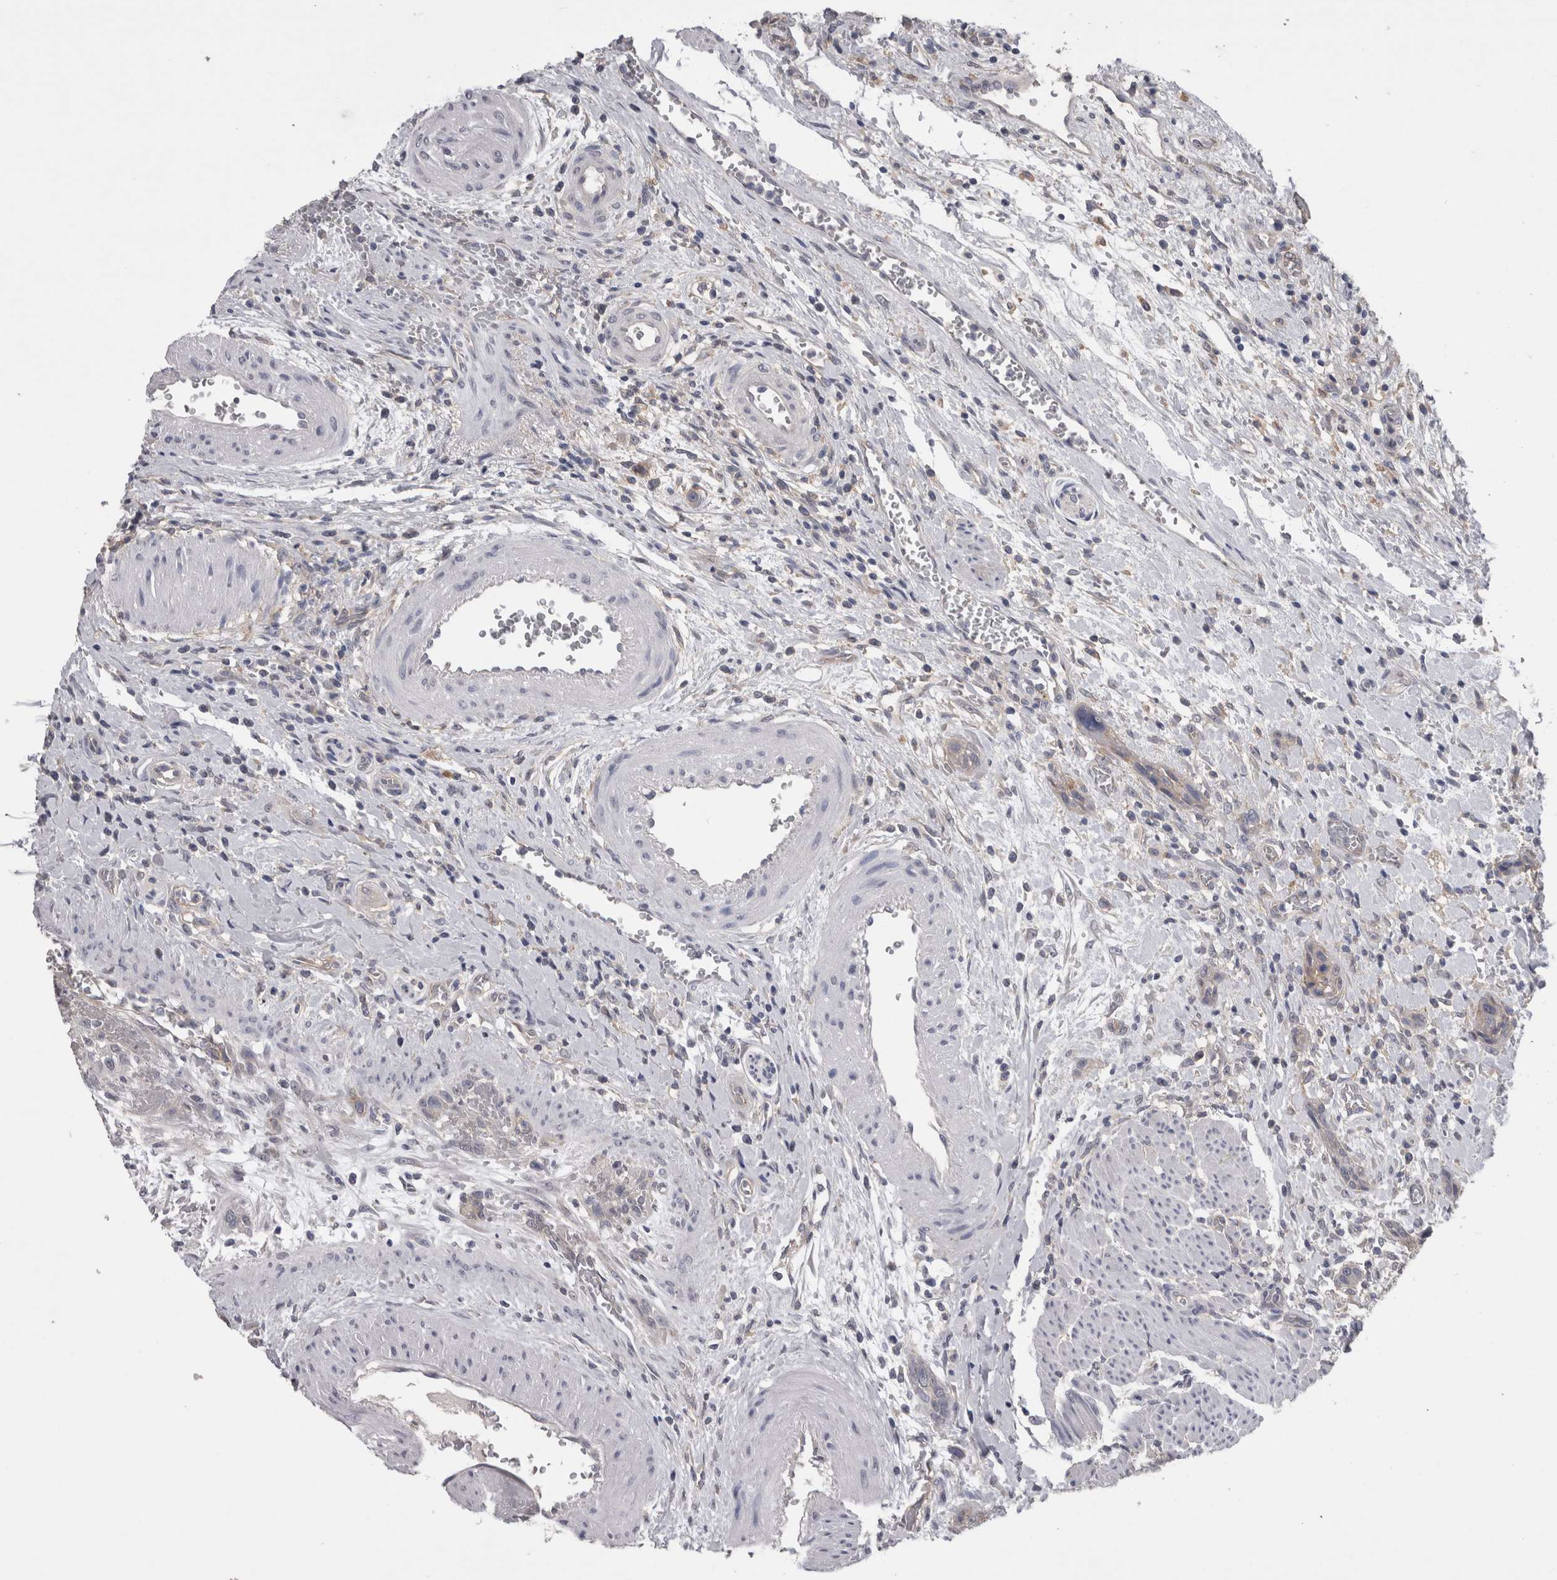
{"staining": {"intensity": "negative", "quantity": "none", "location": "none"}, "tissue": "urothelial cancer", "cell_type": "Tumor cells", "image_type": "cancer", "snomed": [{"axis": "morphology", "description": "Urothelial carcinoma, High grade"}, {"axis": "topography", "description": "Urinary bladder"}], "caption": "This histopathology image is of high-grade urothelial carcinoma stained with immunohistochemistry (IHC) to label a protein in brown with the nuclei are counter-stained blue. There is no staining in tumor cells. Brightfield microscopy of immunohistochemistry stained with DAB (3,3'-diaminobenzidine) (brown) and hematoxylin (blue), captured at high magnification.", "gene": "NECTIN2", "patient": {"sex": "male", "age": 35}}